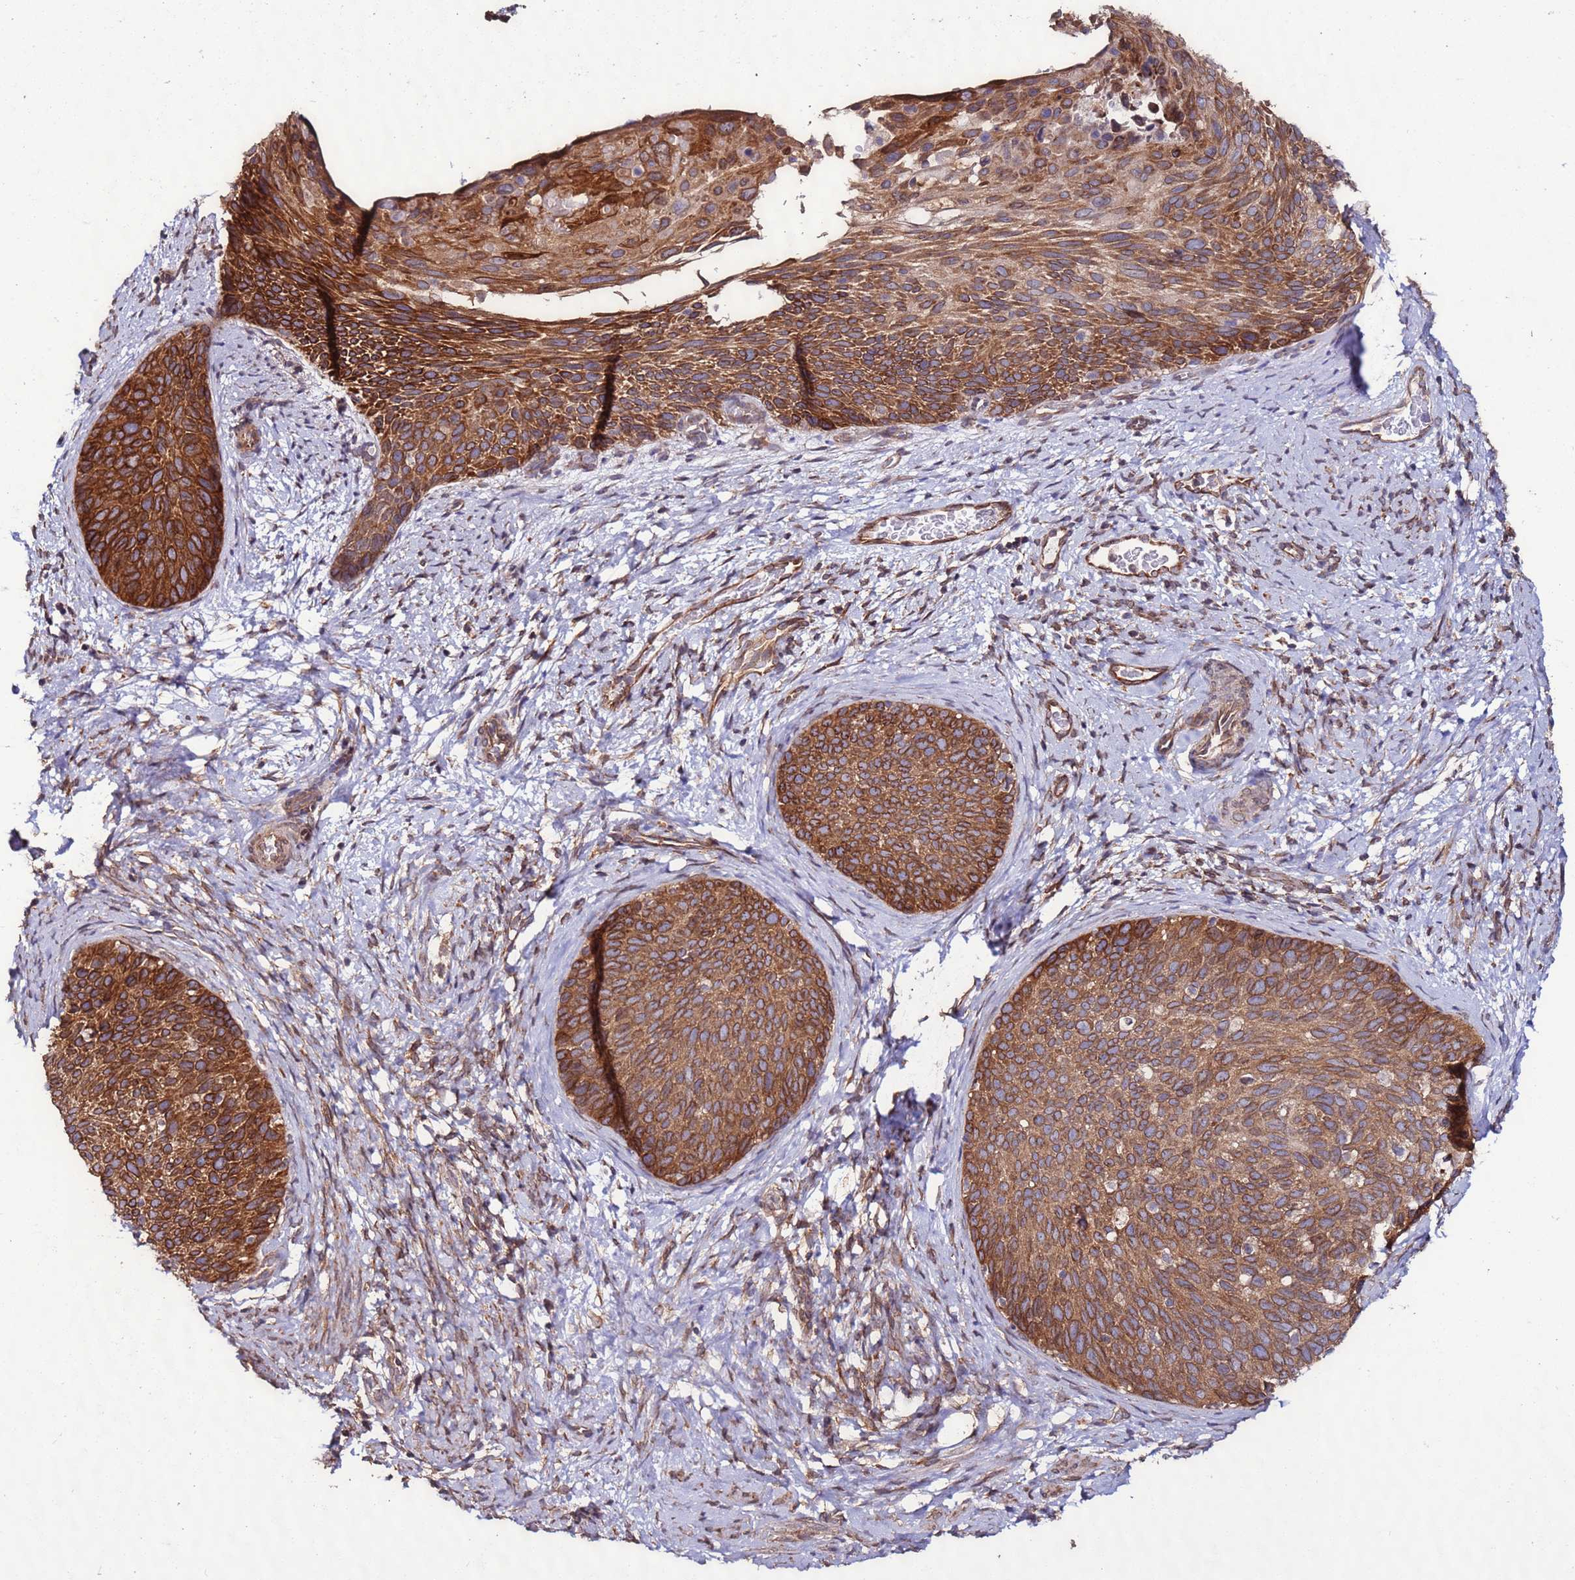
{"staining": {"intensity": "strong", "quantity": ">75%", "location": "cytoplasmic/membranous"}, "tissue": "cervical cancer", "cell_type": "Tumor cells", "image_type": "cancer", "snomed": [{"axis": "morphology", "description": "Squamous cell carcinoma, NOS"}, {"axis": "topography", "description": "Cervix"}], "caption": "High-power microscopy captured an IHC photomicrograph of cervical cancer (squamous cell carcinoma), revealing strong cytoplasmic/membranous positivity in approximately >75% of tumor cells.", "gene": "SLC41A3", "patient": {"sex": "female", "age": 80}}